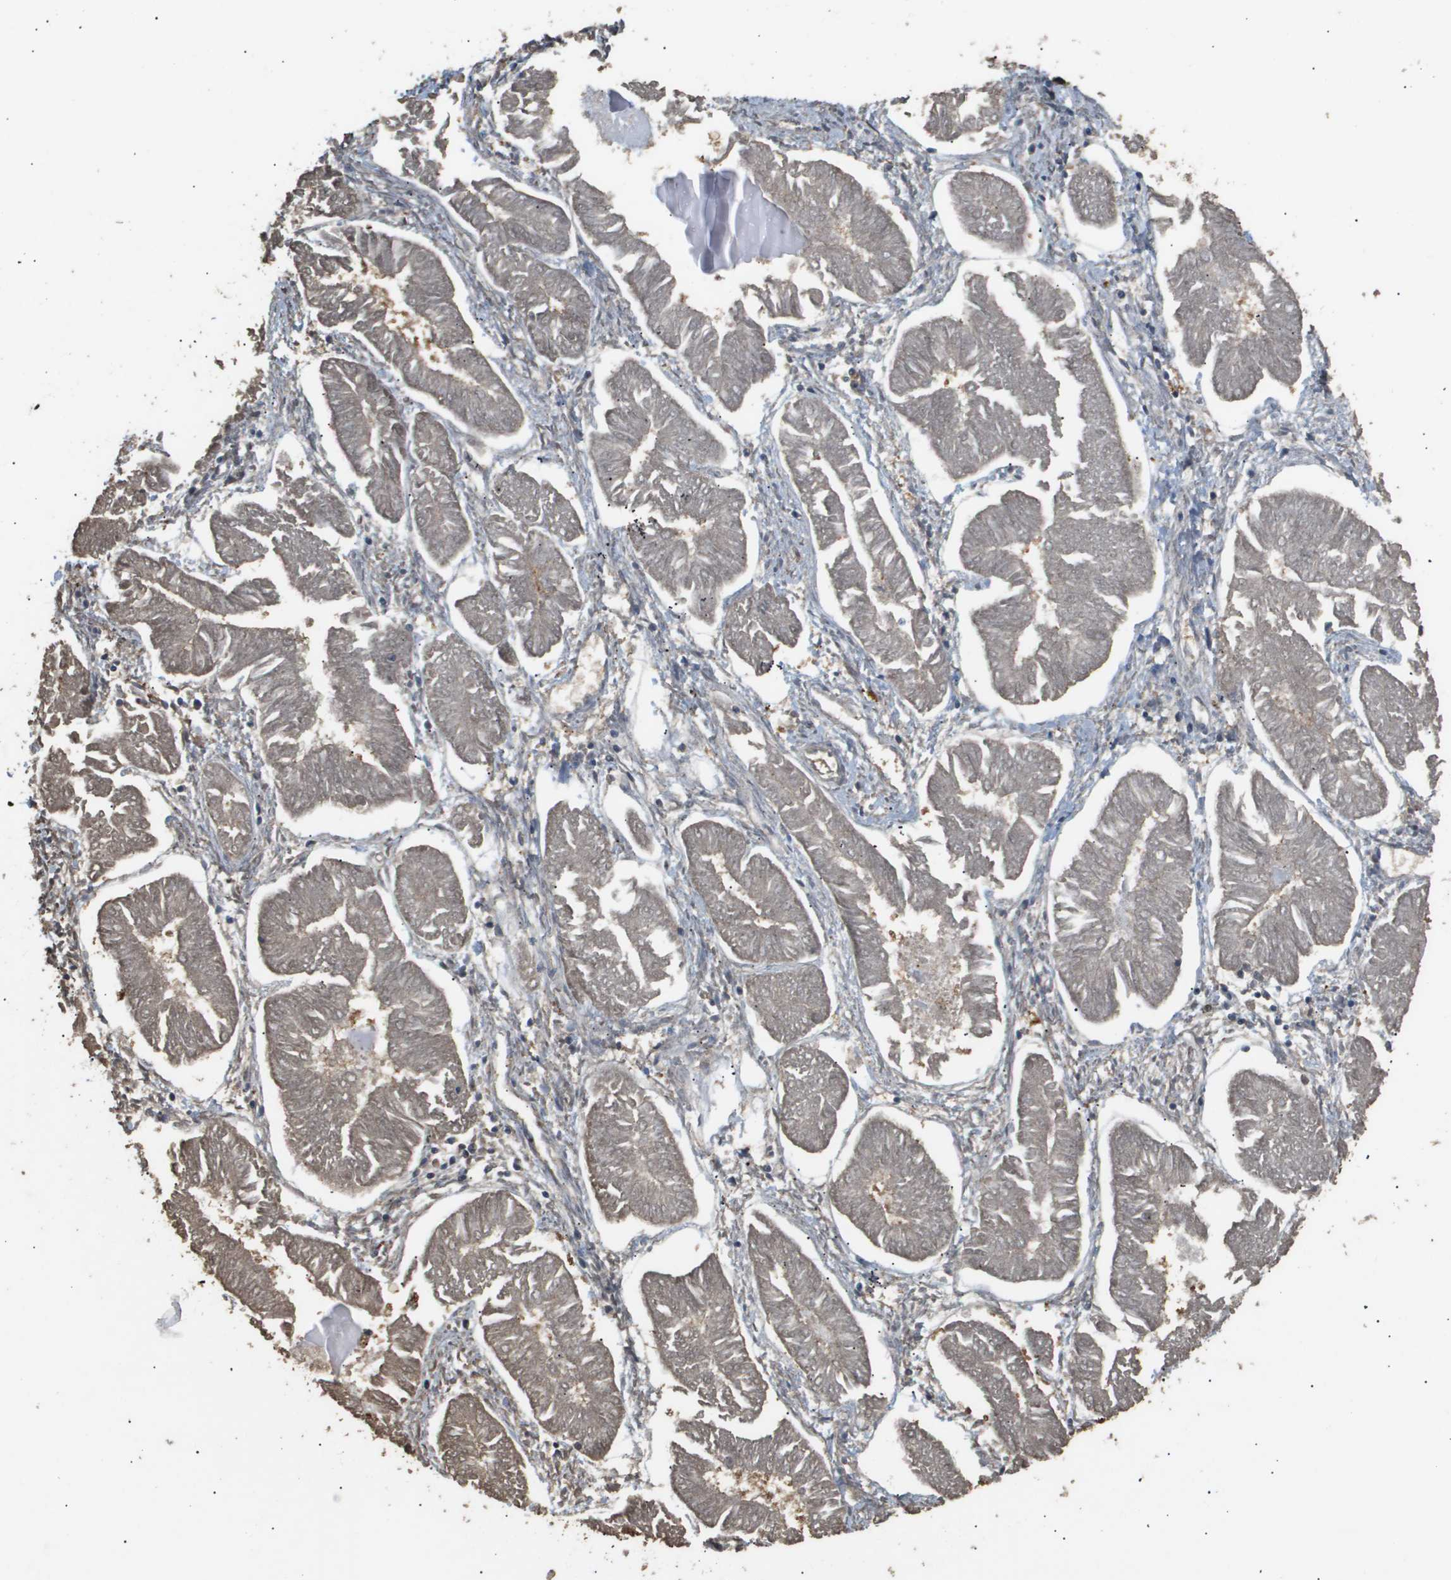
{"staining": {"intensity": "weak", "quantity": ">75%", "location": "cytoplasmic/membranous"}, "tissue": "endometrial cancer", "cell_type": "Tumor cells", "image_type": "cancer", "snomed": [{"axis": "morphology", "description": "Adenocarcinoma, NOS"}, {"axis": "topography", "description": "Endometrium"}], "caption": "Approximately >75% of tumor cells in endometrial cancer (adenocarcinoma) reveal weak cytoplasmic/membranous protein expression as visualized by brown immunohistochemical staining.", "gene": "ING1", "patient": {"sex": "female", "age": 53}}